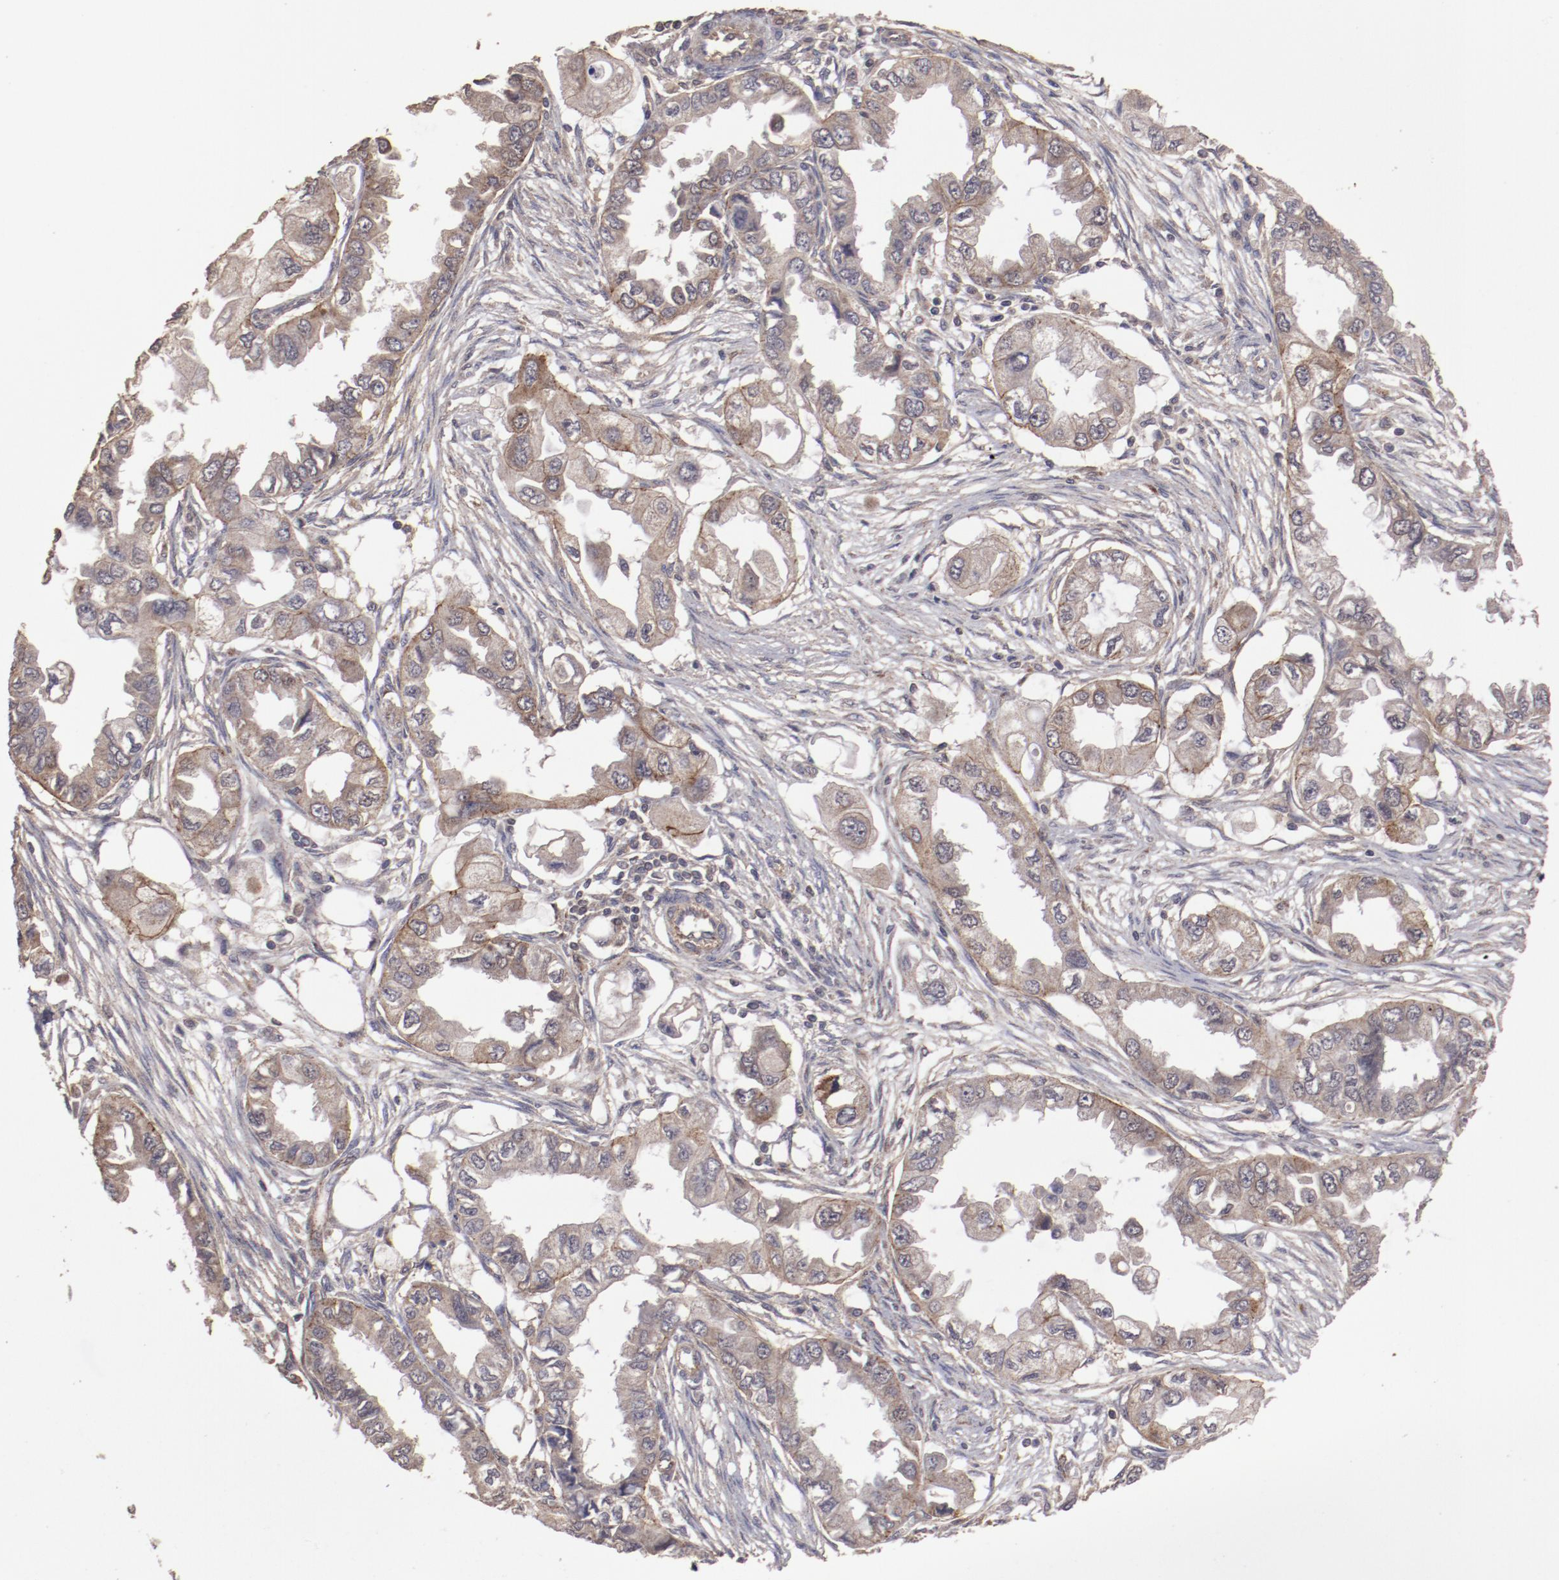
{"staining": {"intensity": "strong", "quantity": "25%-75%", "location": "cytoplasmic/membranous"}, "tissue": "endometrial cancer", "cell_type": "Tumor cells", "image_type": "cancer", "snomed": [{"axis": "morphology", "description": "Adenocarcinoma, NOS"}, {"axis": "topography", "description": "Endometrium"}], "caption": "Immunohistochemistry (IHC) staining of adenocarcinoma (endometrial), which shows high levels of strong cytoplasmic/membranous staining in about 25%-75% of tumor cells indicating strong cytoplasmic/membranous protein positivity. The staining was performed using DAB (3,3'-diaminobenzidine) (brown) for protein detection and nuclei were counterstained in hematoxylin (blue).", "gene": "FAT1", "patient": {"sex": "female", "age": 67}}